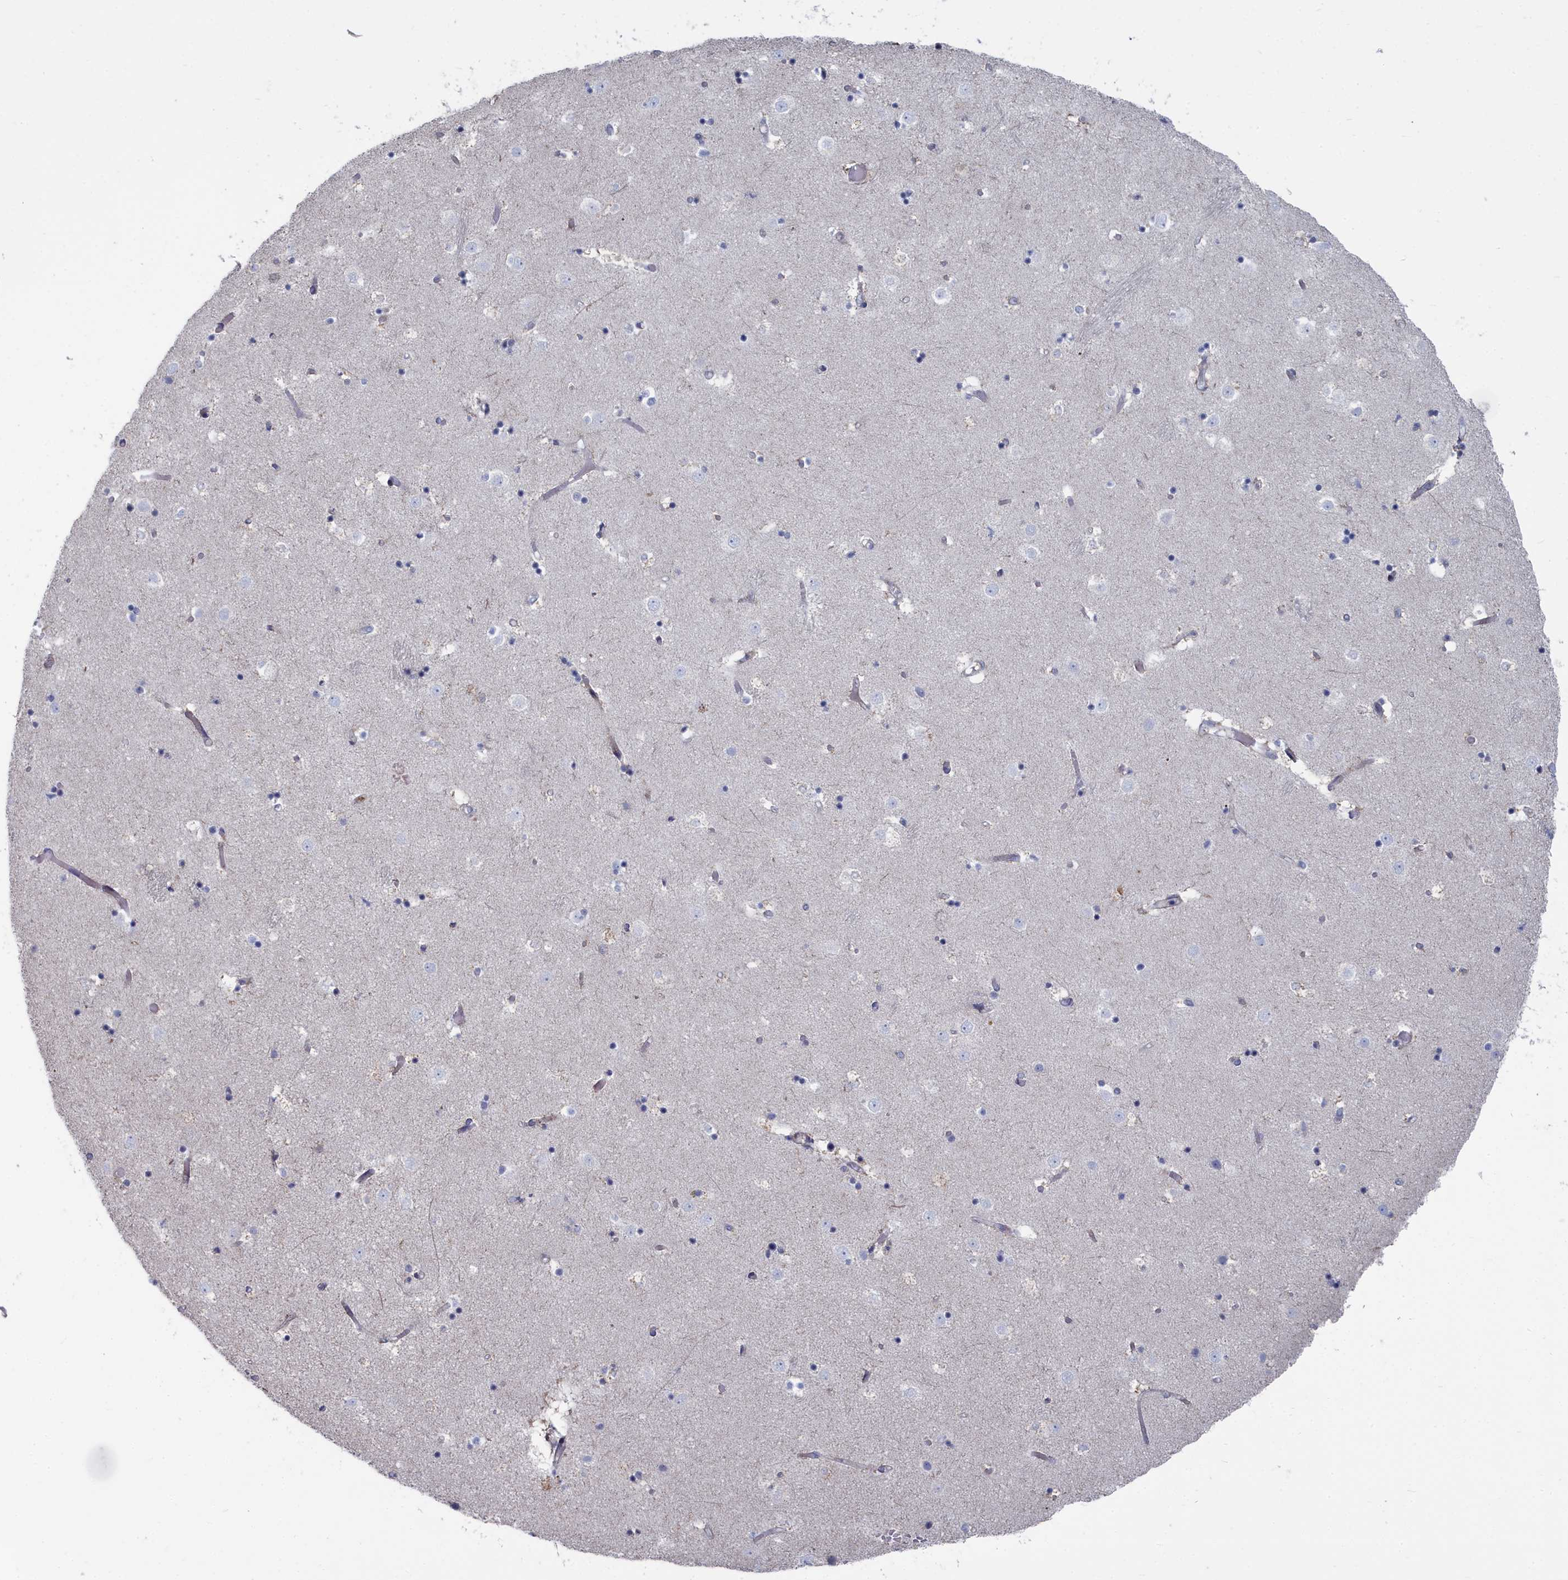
{"staining": {"intensity": "negative", "quantity": "none", "location": "none"}, "tissue": "caudate", "cell_type": "Glial cells", "image_type": "normal", "snomed": [{"axis": "morphology", "description": "Normal tissue, NOS"}, {"axis": "topography", "description": "Lateral ventricle wall"}], "caption": "DAB (3,3'-diaminobenzidine) immunohistochemical staining of normal human caudate reveals no significant expression in glial cells.", "gene": "SHISAL2A", "patient": {"sex": "female", "age": 52}}